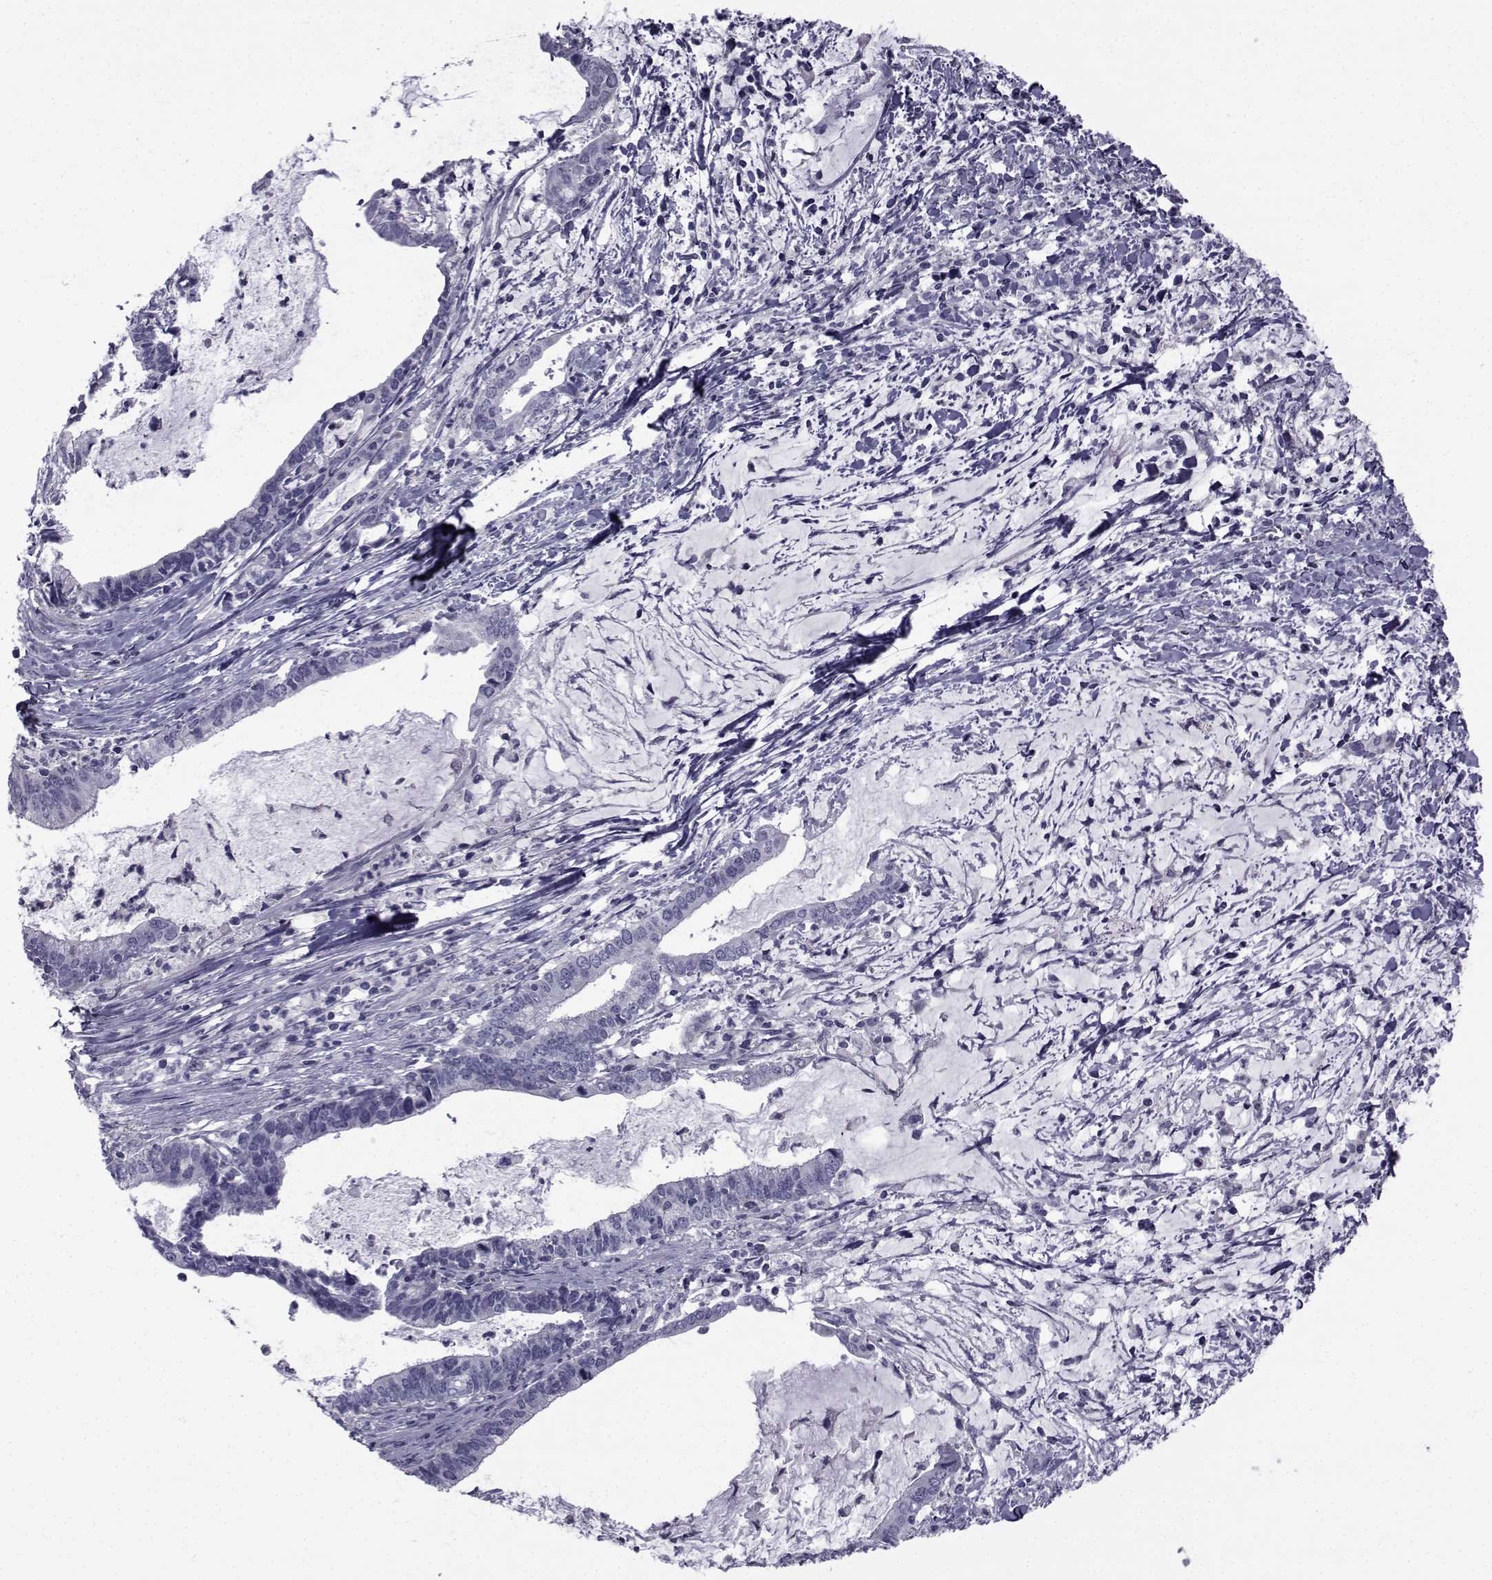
{"staining": {"intensity": "negative", "quantity": "none", "location": "none"}, "tissue": "cervical cancer", "cell_type": "Tumor cells", "image_type": "cancer", "snomed": [{"axis": "morphology", "description": "Adenocarcinoma, NOS"}, {"axis": "topography", "description": "Cervix"}], "caption": "A photomicrograph of human cervical adenocarcinoma is negative for staining in tumor cells.", "gene": "FDXR", "patient": {"sex": "female", "age": 42}}